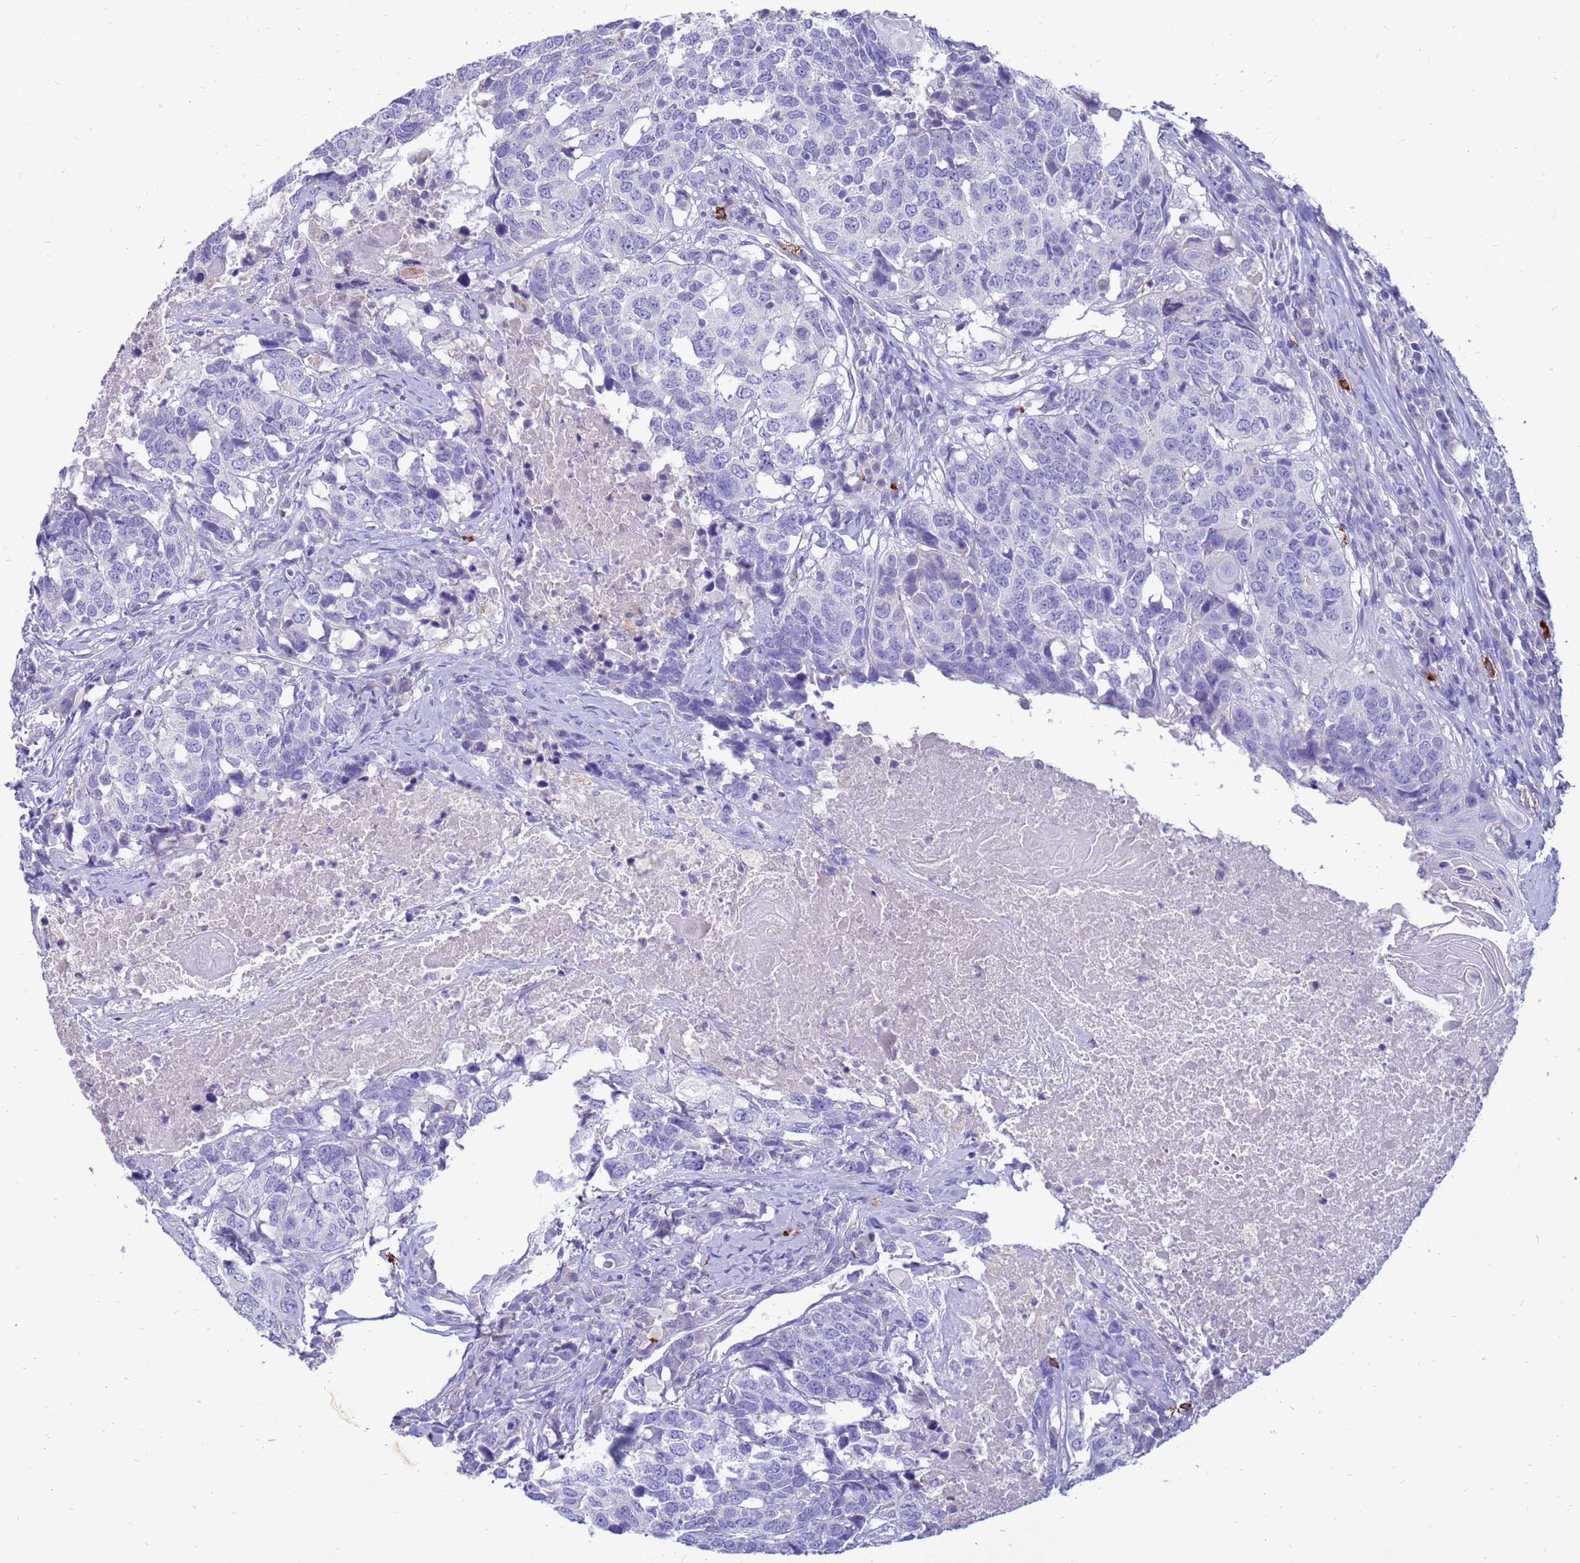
{"staining": {"intensity": "negative", "quantity": "none", "location": "none"}, "tissue": "head and neck cancer", "cell_type": "Tumor cells", "image_type": "cancer", "snomed": [{"axis": "morphology", "description": "Squamous cell carcinoma, NOS"}, {"axis": "topography", "description": "Head-Neck"}], "caption": "Immunohistochemical staining of human squamous cell carcinoma (head and neck) displays no significant staining in tumor cells. Brightfield microscopy of IHC stained with DAB (3,3'-diaminobenzidine) (brown) and hematoxylin (blue), captured at high magnification.", "gene": "PDE10A", "patient": {"sex": "male", "age": 66}}